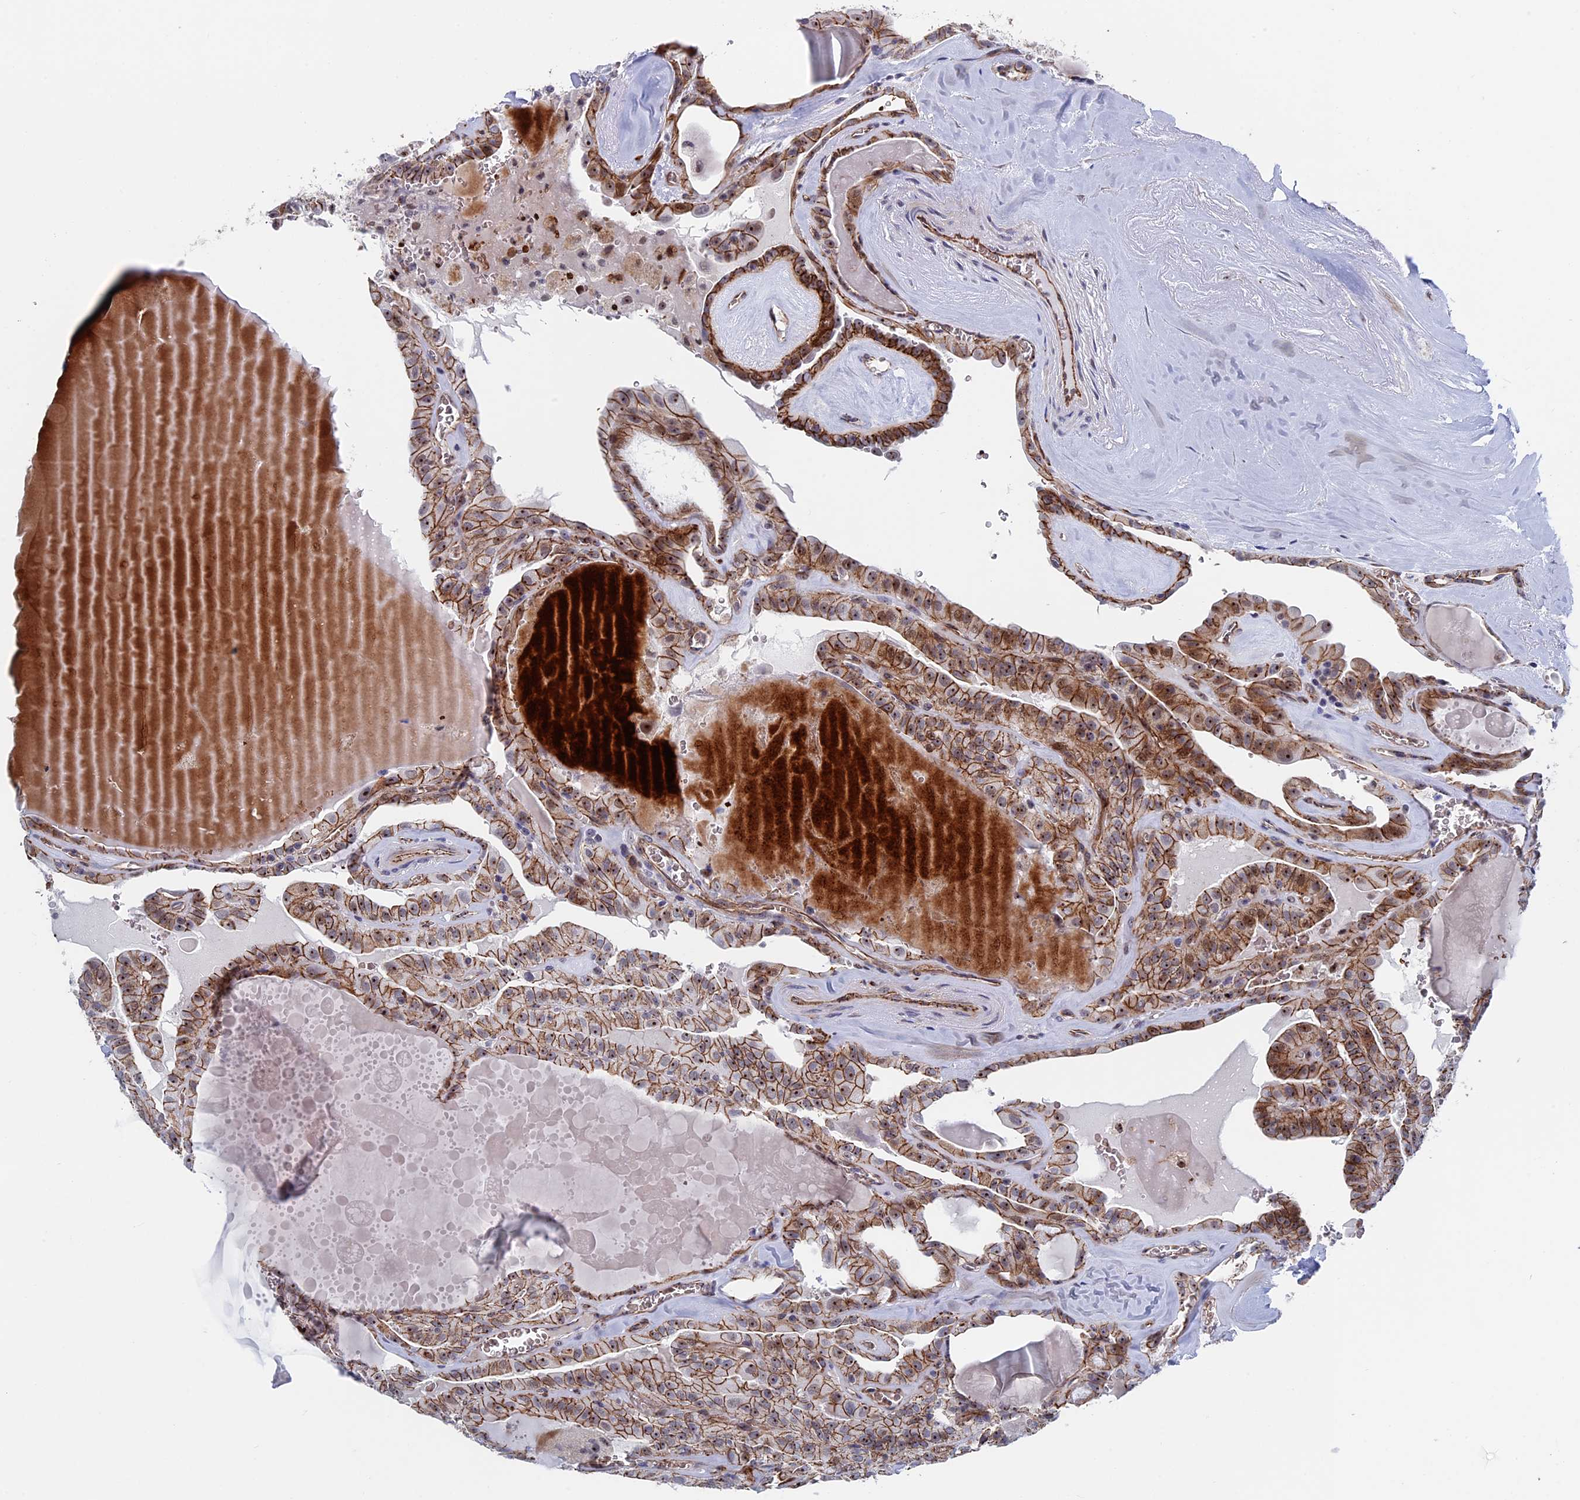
{"staining": {"intensity": "moderate", "quantity": ">75%", "location": "cytoplasmic/membranous,nuclear"}, "tissue": "thyroid cancer", "cell_type": "Tumor cells", "image_type": "cancer", "snomed": [{"axis": "morphology", "description": "Papillary adenocarcinoma, NOS"}, {"axis": "topography", "description": "Thyroid gland"}], "caption": "A brown stain shows moderate cytoplasmic/membranous and nuclear positivity of a protein in papillary adenocarcinoma (thyroid) tumor cells. The protein is shown in brown color, while the nuclei are stained blue.", "gene": "EXOSC9", "patient": {"sex": "male", "age": 52}}